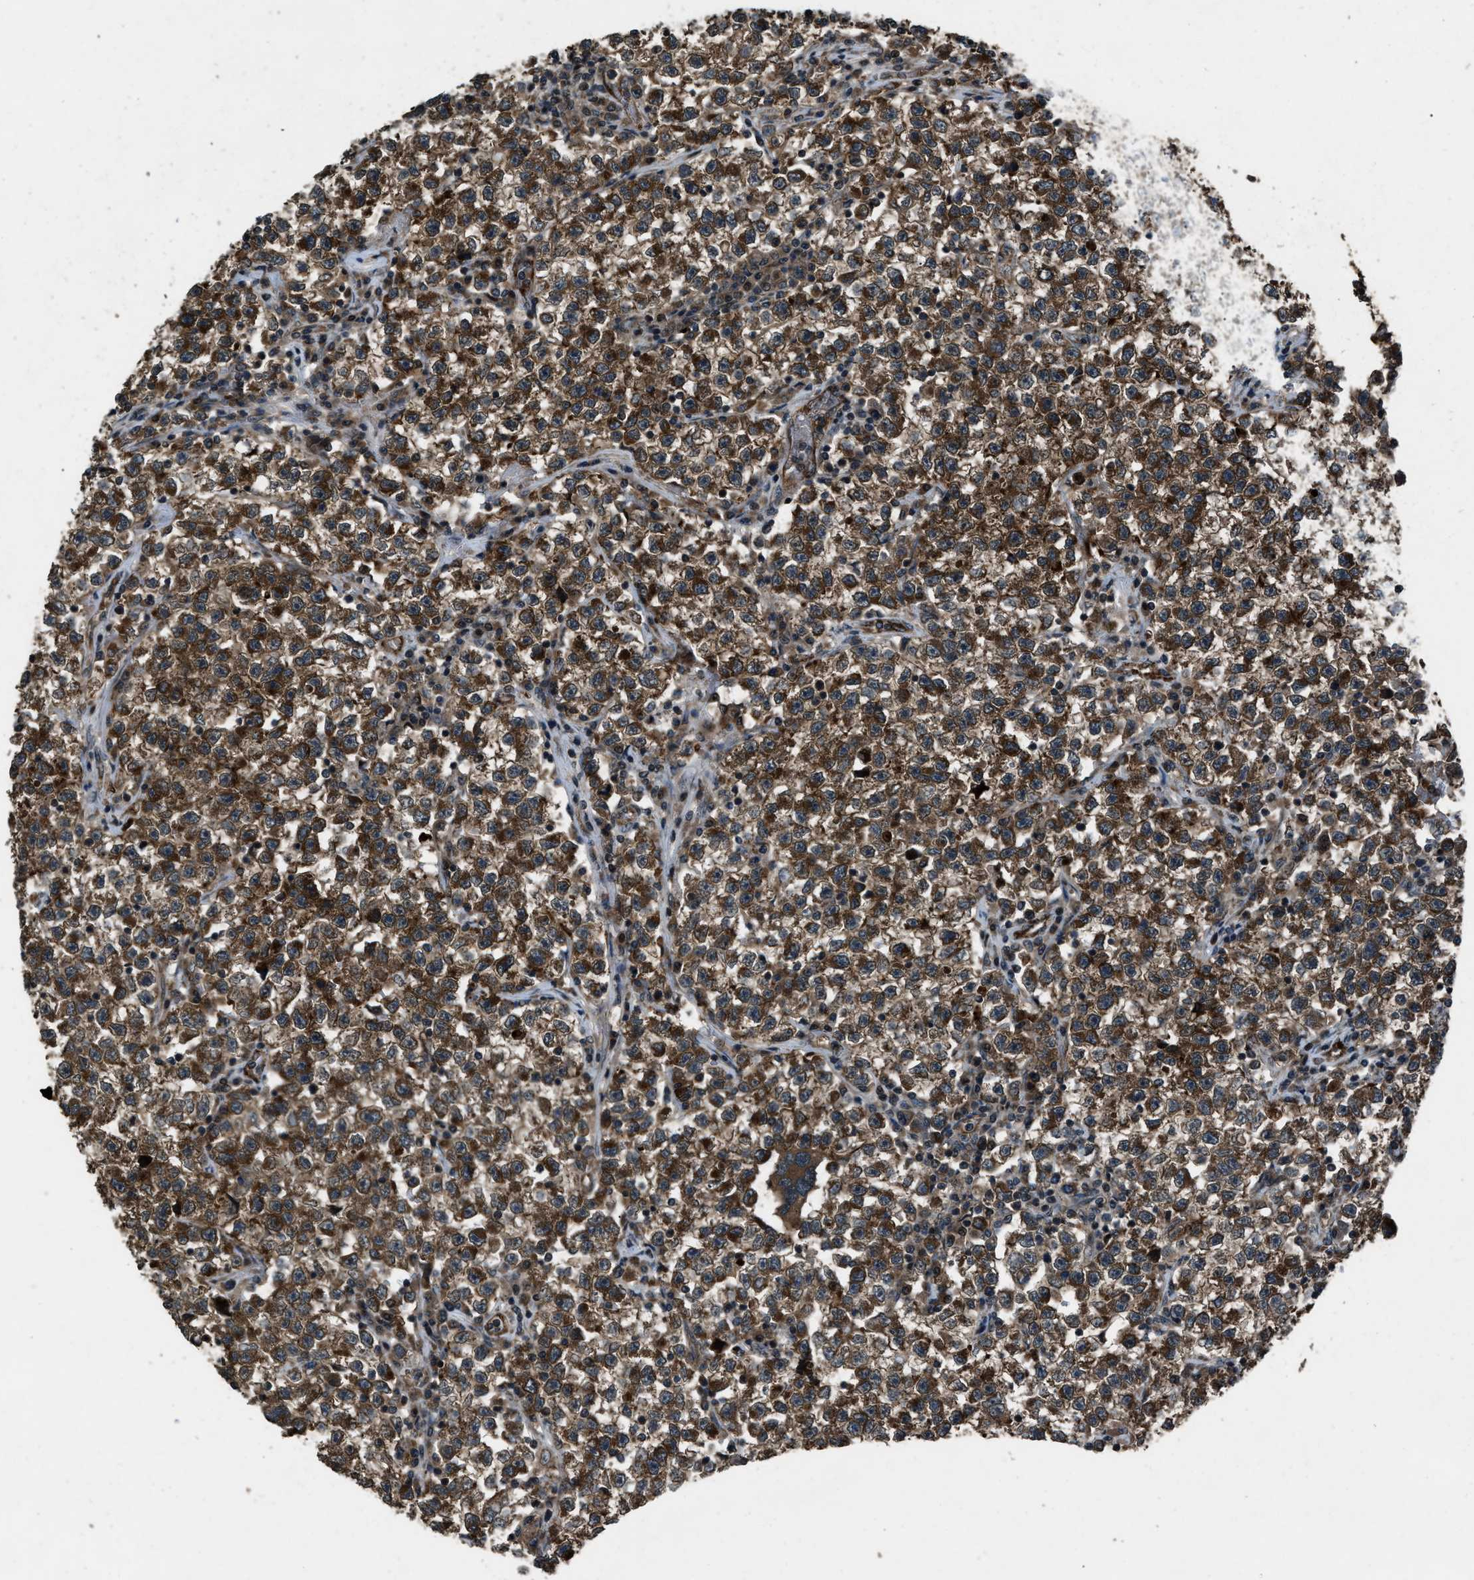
{"staining": {"intensity": "strong", "quantity": ">75%", "location": "cytoplasmic/membranous"}, "tissue": "testis cancer", "cell_type": "Tumor cells", "image_type": "cancer", "snomed": [{"axis": "morphology", "description": "Seminoma, NOS"}, {"axis": "topography", "description": "Testis"}], "caption": "Immunohistochemical staining of human seminoma (testis) reveals high levels of strong cytoplasmic/membranous staining in approximately >75% of tumor cells. The staining was performed using DAB, with brown indicating positive protein expression. Nuclei are stained blue with hematoxylin.", "gene": "IRAK4", "patient": {"sex": "male", "age": 22}}